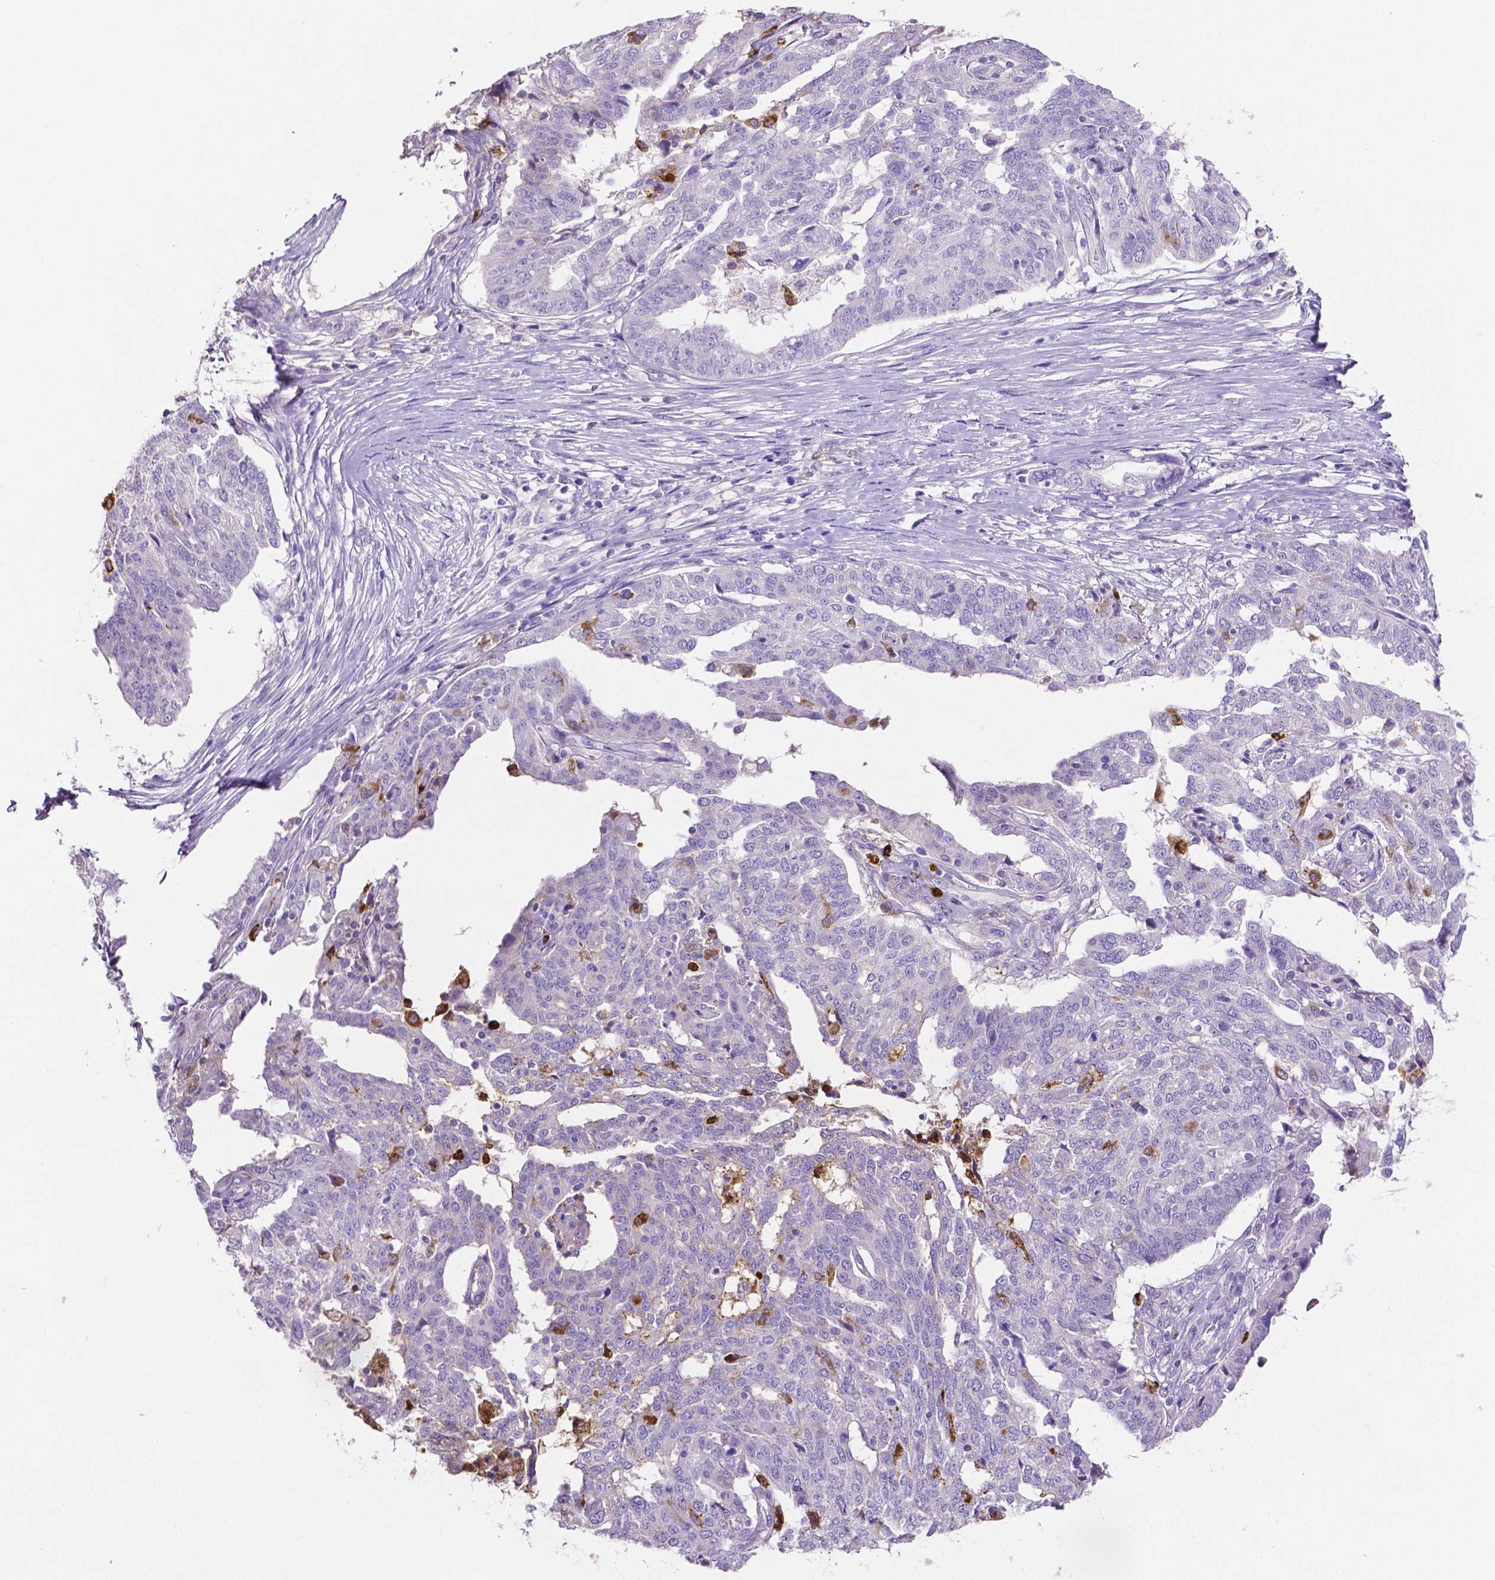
{"staining": {"intensity": "negative", "quantity": "none", "location": "none"}, "tissue": "ovarian cancer", "cell_type": "Tumor cells", "image_type": "cancer", "snomed": [{"axis": "morphology", "description": "Cystadenocarcinoma, serous, NOS"}, {"axis": "topography", "description": "Ovary"}], "caption": "Tumor cells are negative for brown protein staining in ovarian serous cystadenocarcinoma.", "gene": "MMP9", "patient": {"sex": "female", "age": 67}}